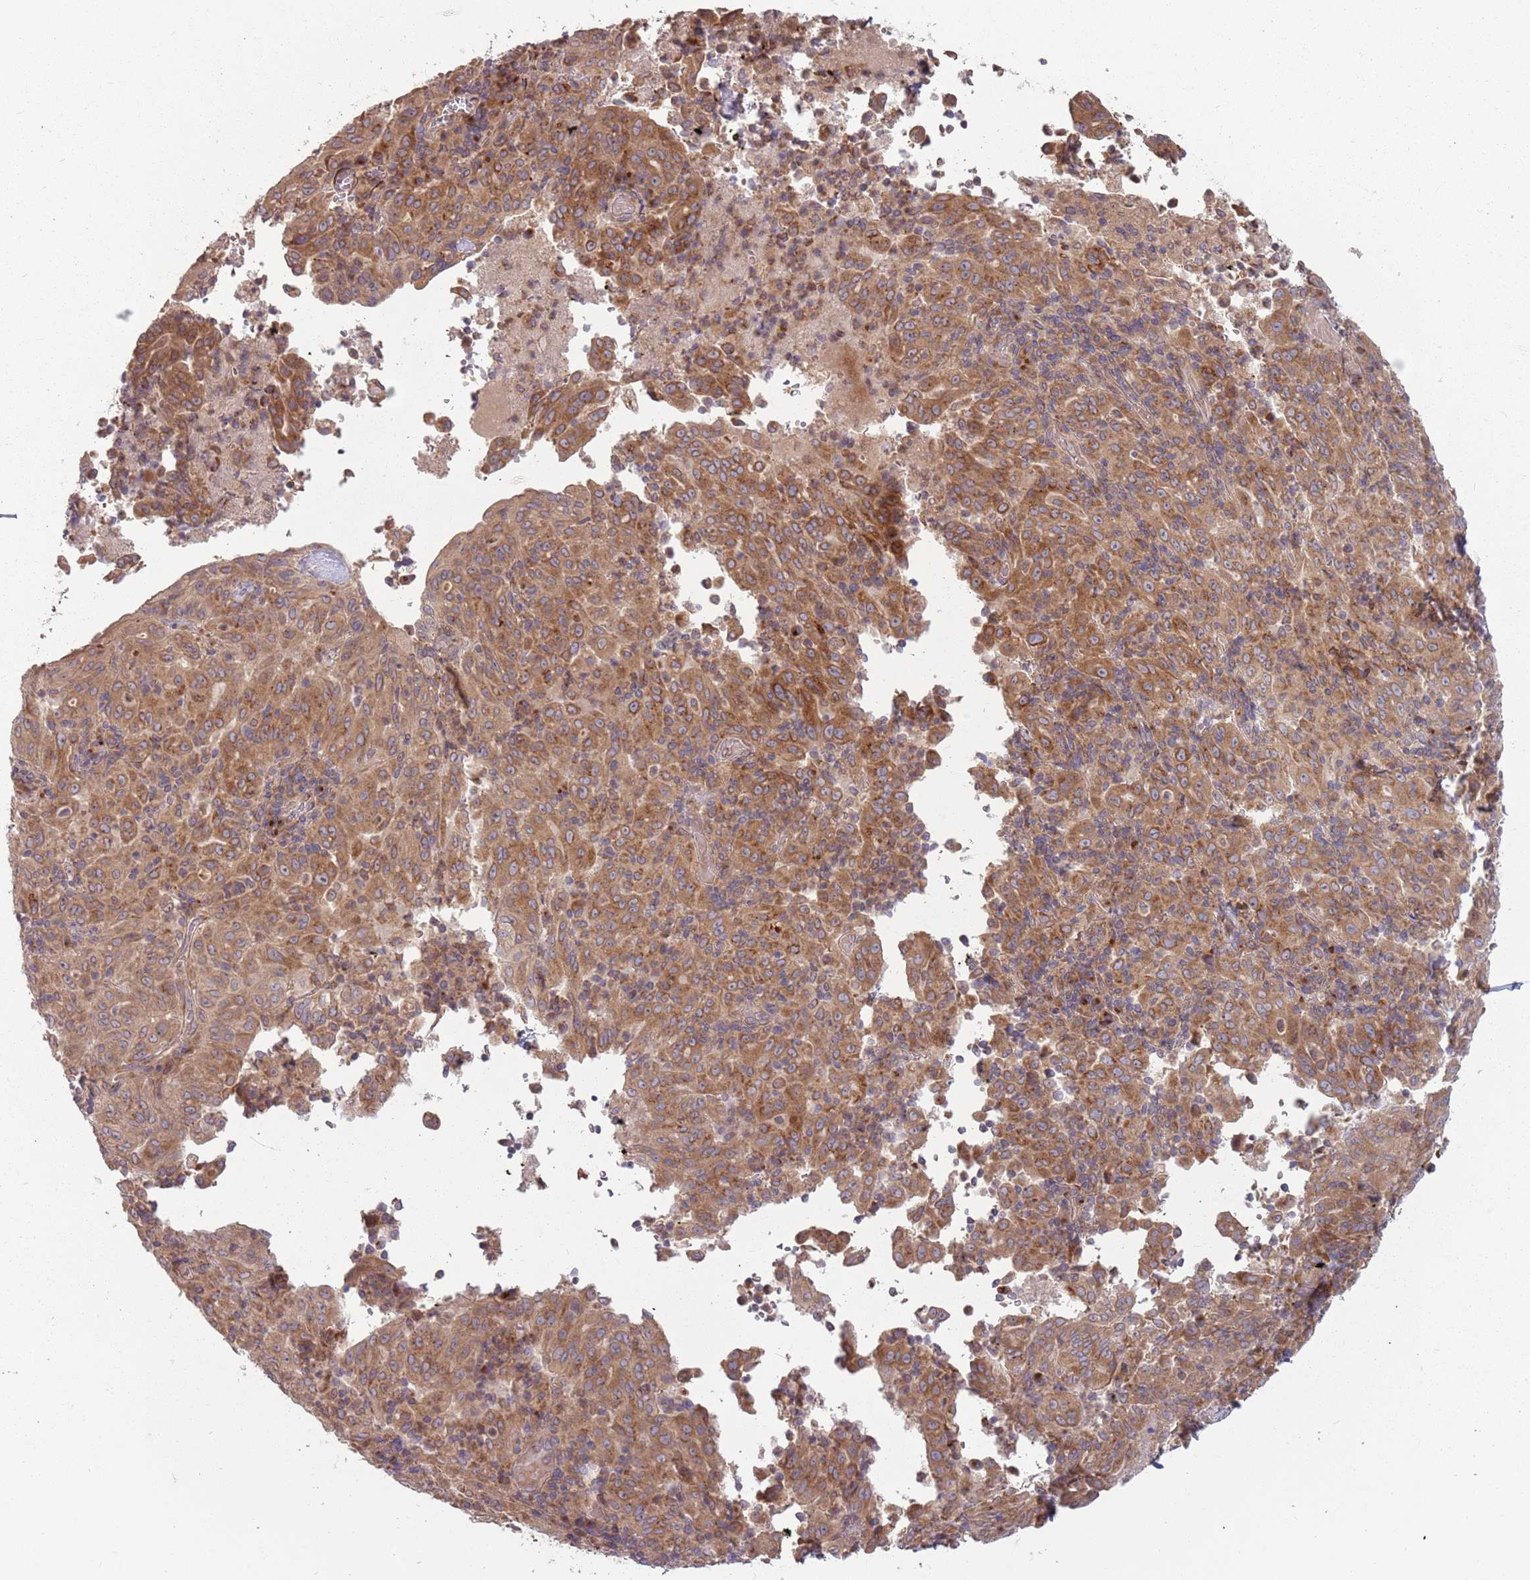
{"staining": {"intensity": "moderate", "quantity": ">75%", "location": "cytoplasmic/membranous"}, "tissue": "pancreatic cancer", "cell_type": "Tumor cells", "image_type": "cancer", "snomed": [{"axis": "morphology", "description": "Adenocarcinoma, NOS"}, {"axis": "topography", "description": "Pancreas"}], "caption": "IHC micrograph of adenocarcinoma (pancreatic) stained for a protein (brown), which demonstrates medium levels of moderate cytoplasmic/membranous expression in about >75% of tumor cells.", "gene": "PLD6", "patient": {"sex": "male", "age": 63}}